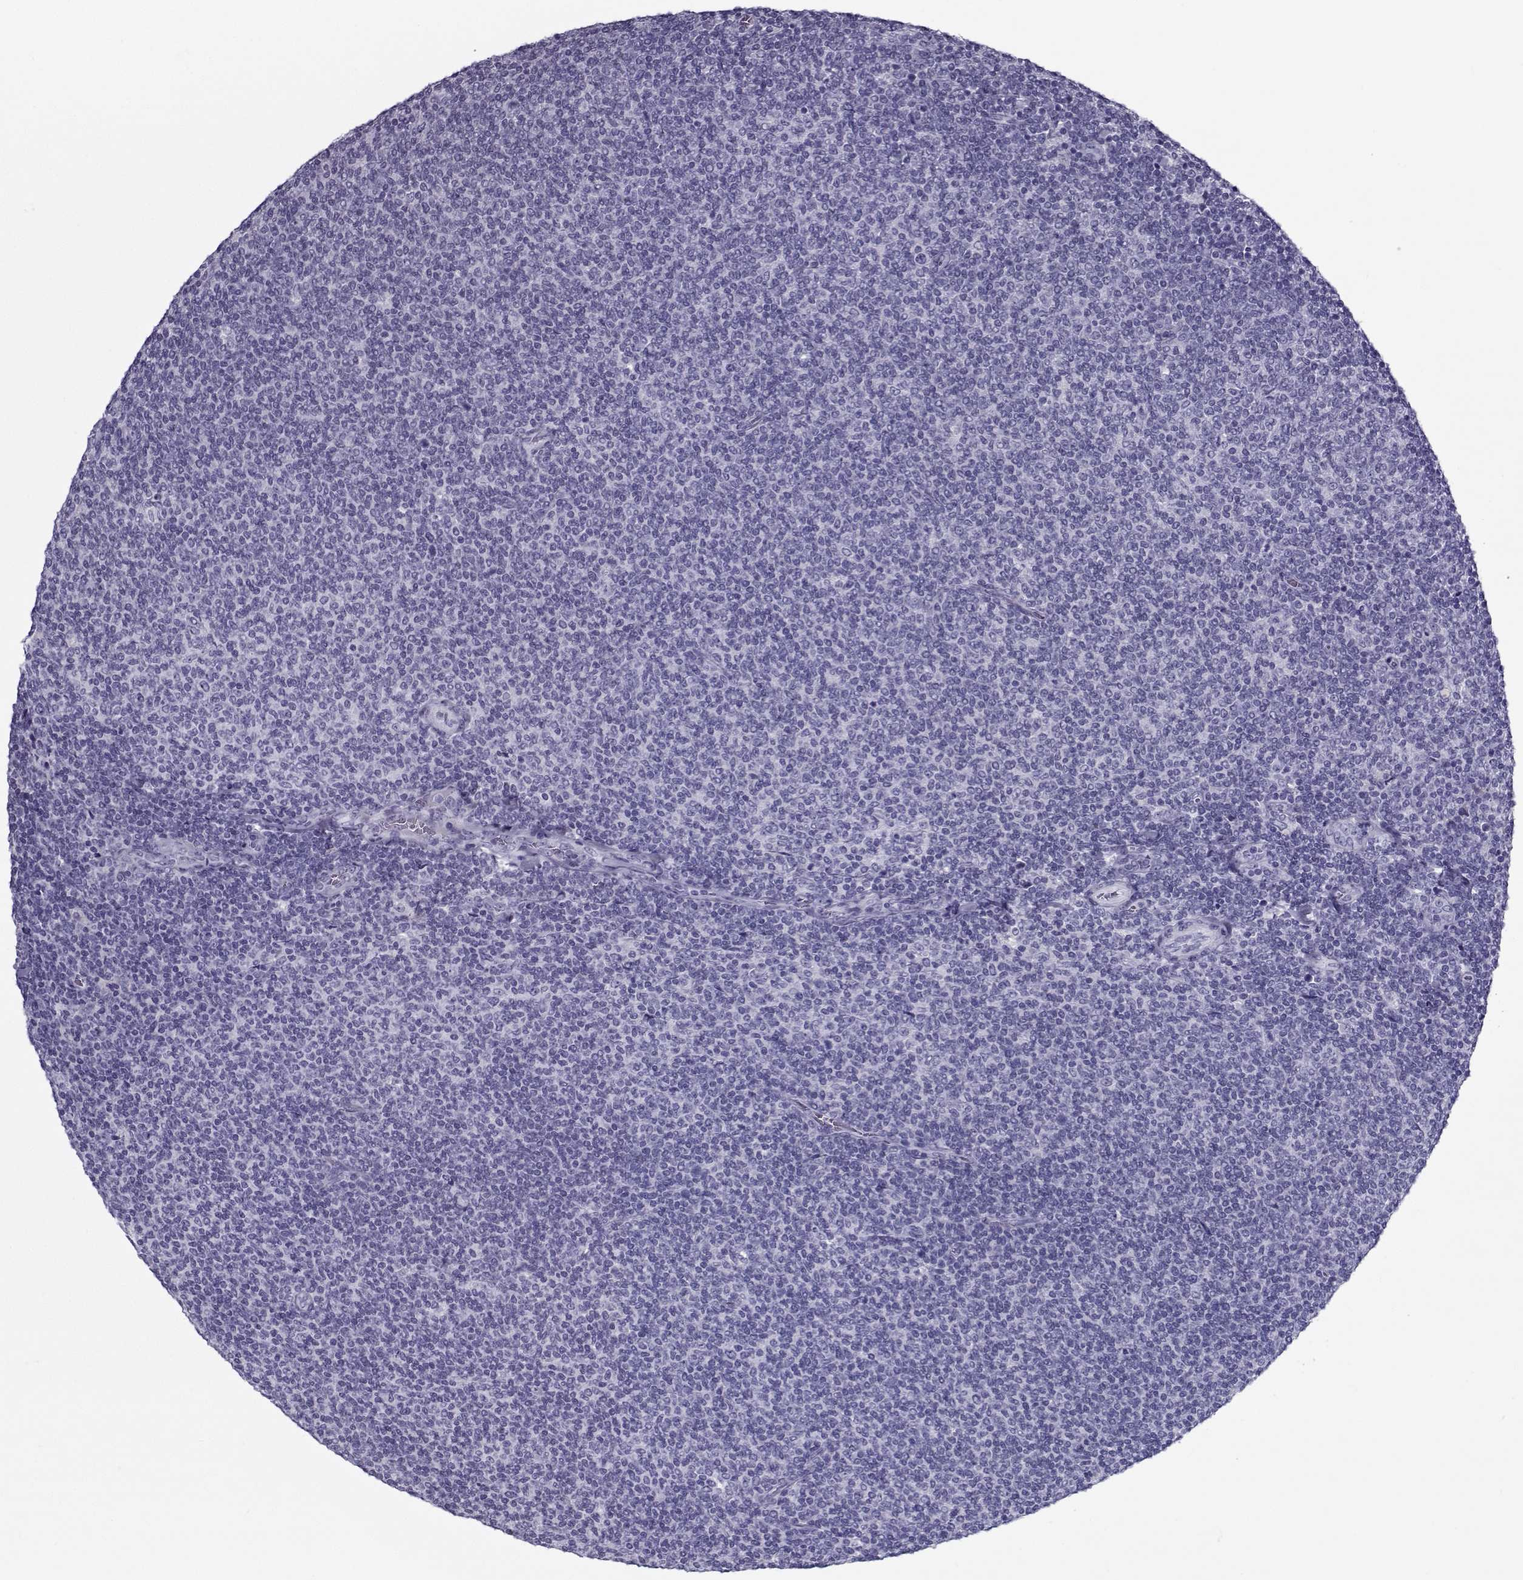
{"staining": {"intensity": "negative", "quantity": "none", "location": "none"}, "tissue": "lymphoma", "cell_type": "Tumor cells", "image_type": "cancer", "snomed": [{"axis": "morphology", "description": "Malignant lymphoma, non-Hodgkin's type, Low grade"}, {"axis": "topography", "description": "Lymph node"}], "caption": "Immunohistochemical staining of low-grade malignant lymphoma, non-Hodgkin's type shows no significant staining in tumor cells.", "gene": "GAGE2A", "patient": {"sex": "male", "age": 52}}